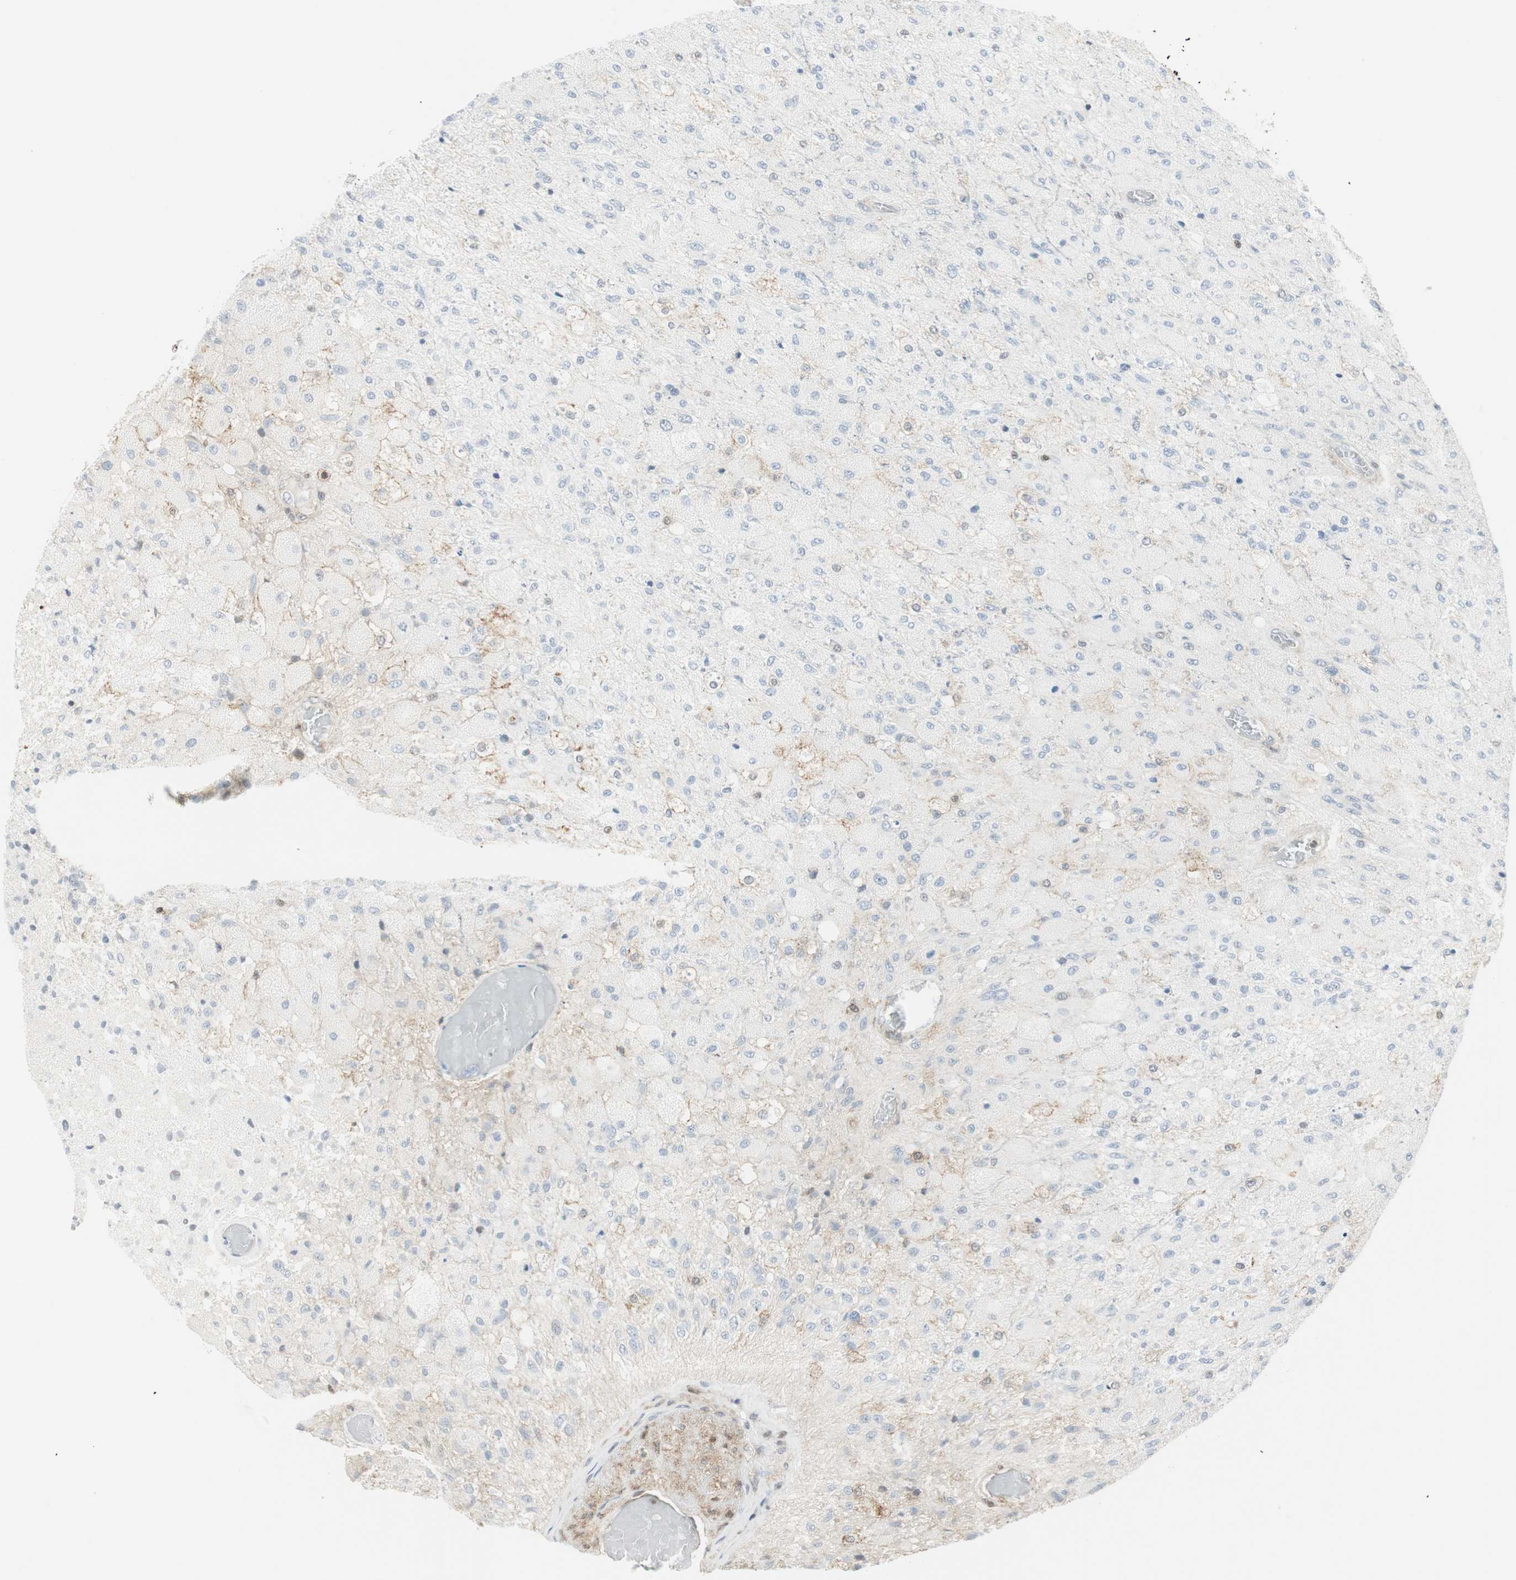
{"staining": {"intensity": "negative", "quantity": "none", "location": "none"}, "tissue": "glioma", "cell_type": "Tumor cells", "image_type": "cancer", "snomed": [{"axis": "morphology", "description": "Normal tissue, NOS"}, {"axis": "morphology", "description": "Glioma, malignant, High grade"}, {"axis": "topography", "description": "Cerebral cortex"}], "caption": "Immunohistochemical staining of human malignant glioma (high-grade) exhibits no significant positivity in tumor cells.", "gene": "PPP1CA", "patient": {"sex": "male", "age": 77}}